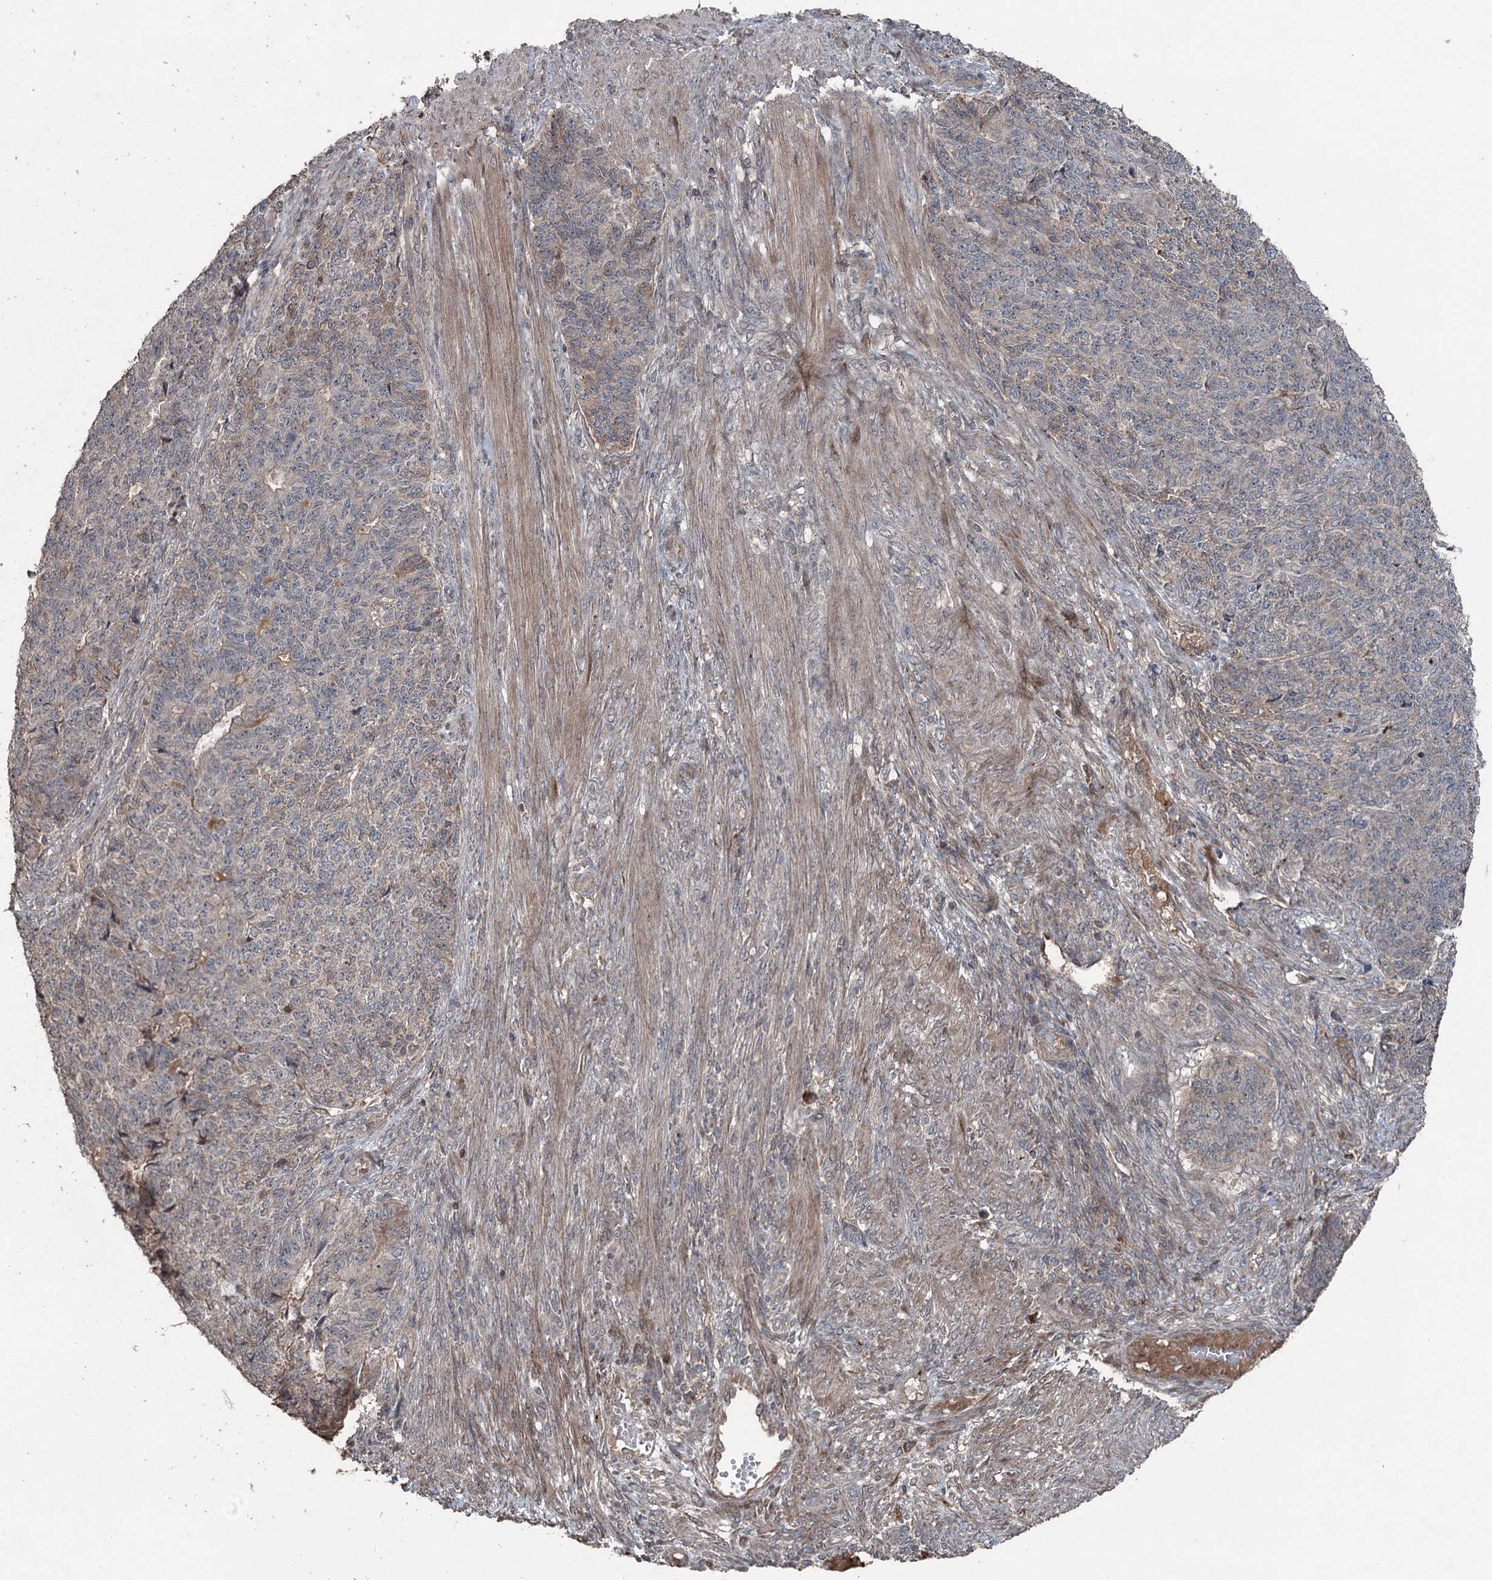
{"staining": {"intensity": "weak", "quantity": "<25%", "location": "cytoplasmic/membranous"}, "tissue": "endometrial cancer", "cell_type": "Tumor cells", "image_type": "cancer", "snomed": [{"axis": "morphology", "description": "Adenocarcinoma, NOS"}, {"axis": "topography", "description": "Endometrium"}], "caption": "The photomicrograph displays no staining of tumor cells in endometrial cancer (adenocarcinoma).", "gene": "MAPK8IP2", "patient": {"sex": "female", "age": 32}}